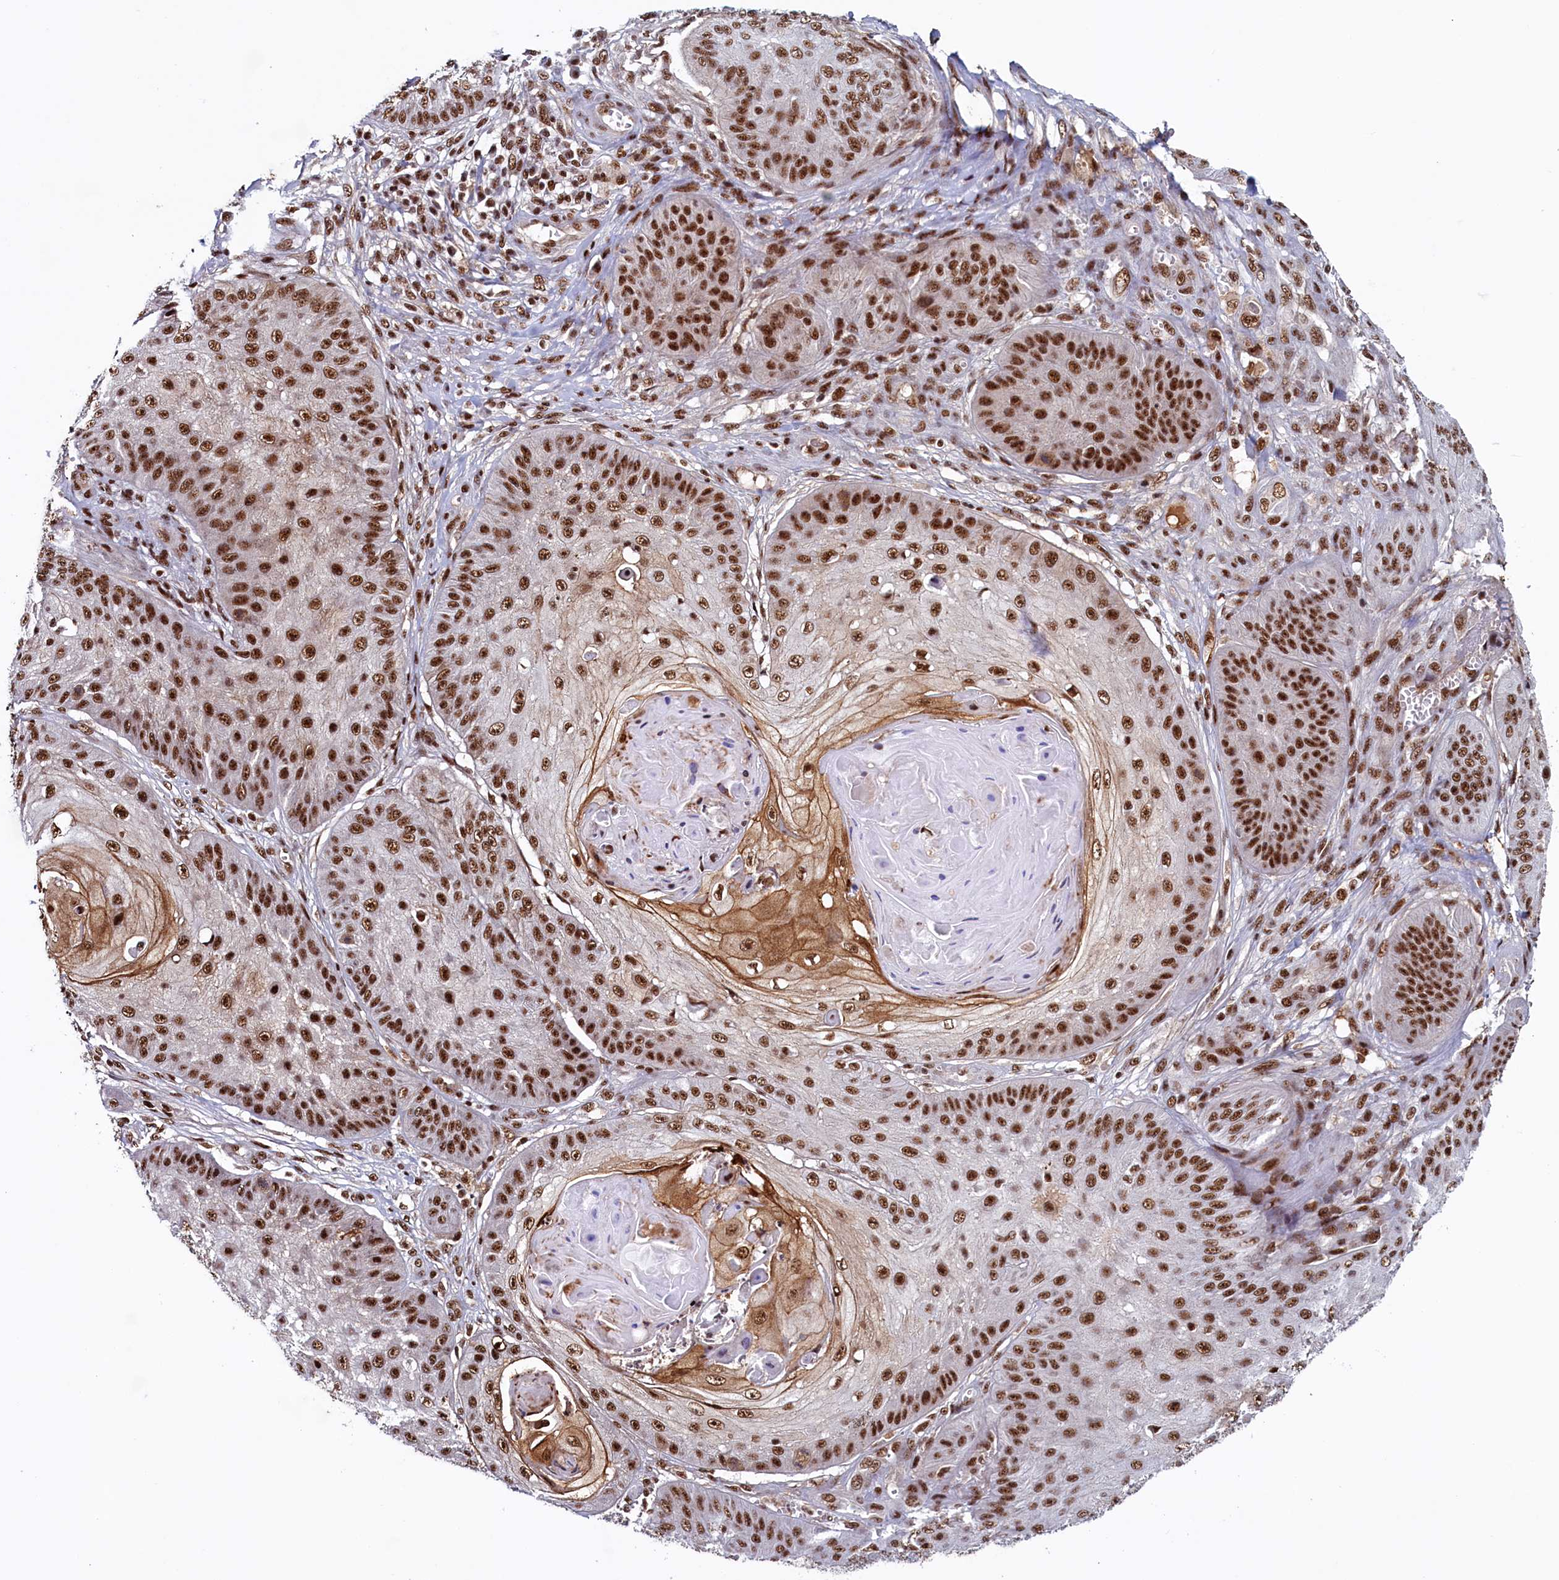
{"staining": {"intensity": "strong", "quantity": ">75%", "location": "nuclear"}, "tissue": "skin cancer", "cell_type": "Tumor cells", "image_type": "cancer", "snomed": [{"axis": "morphology", "description": "Squamous cell carcinoma, NOS"}, {"axis": "topography", "description": "Skin"}], "caption": "Strong nuclear protein positivity is present in approximately >75% of tumor cells in skin squamous cell carcinoma.", "gene": "ZC3H18", "patient": {"sex": "male", "age": 70}}